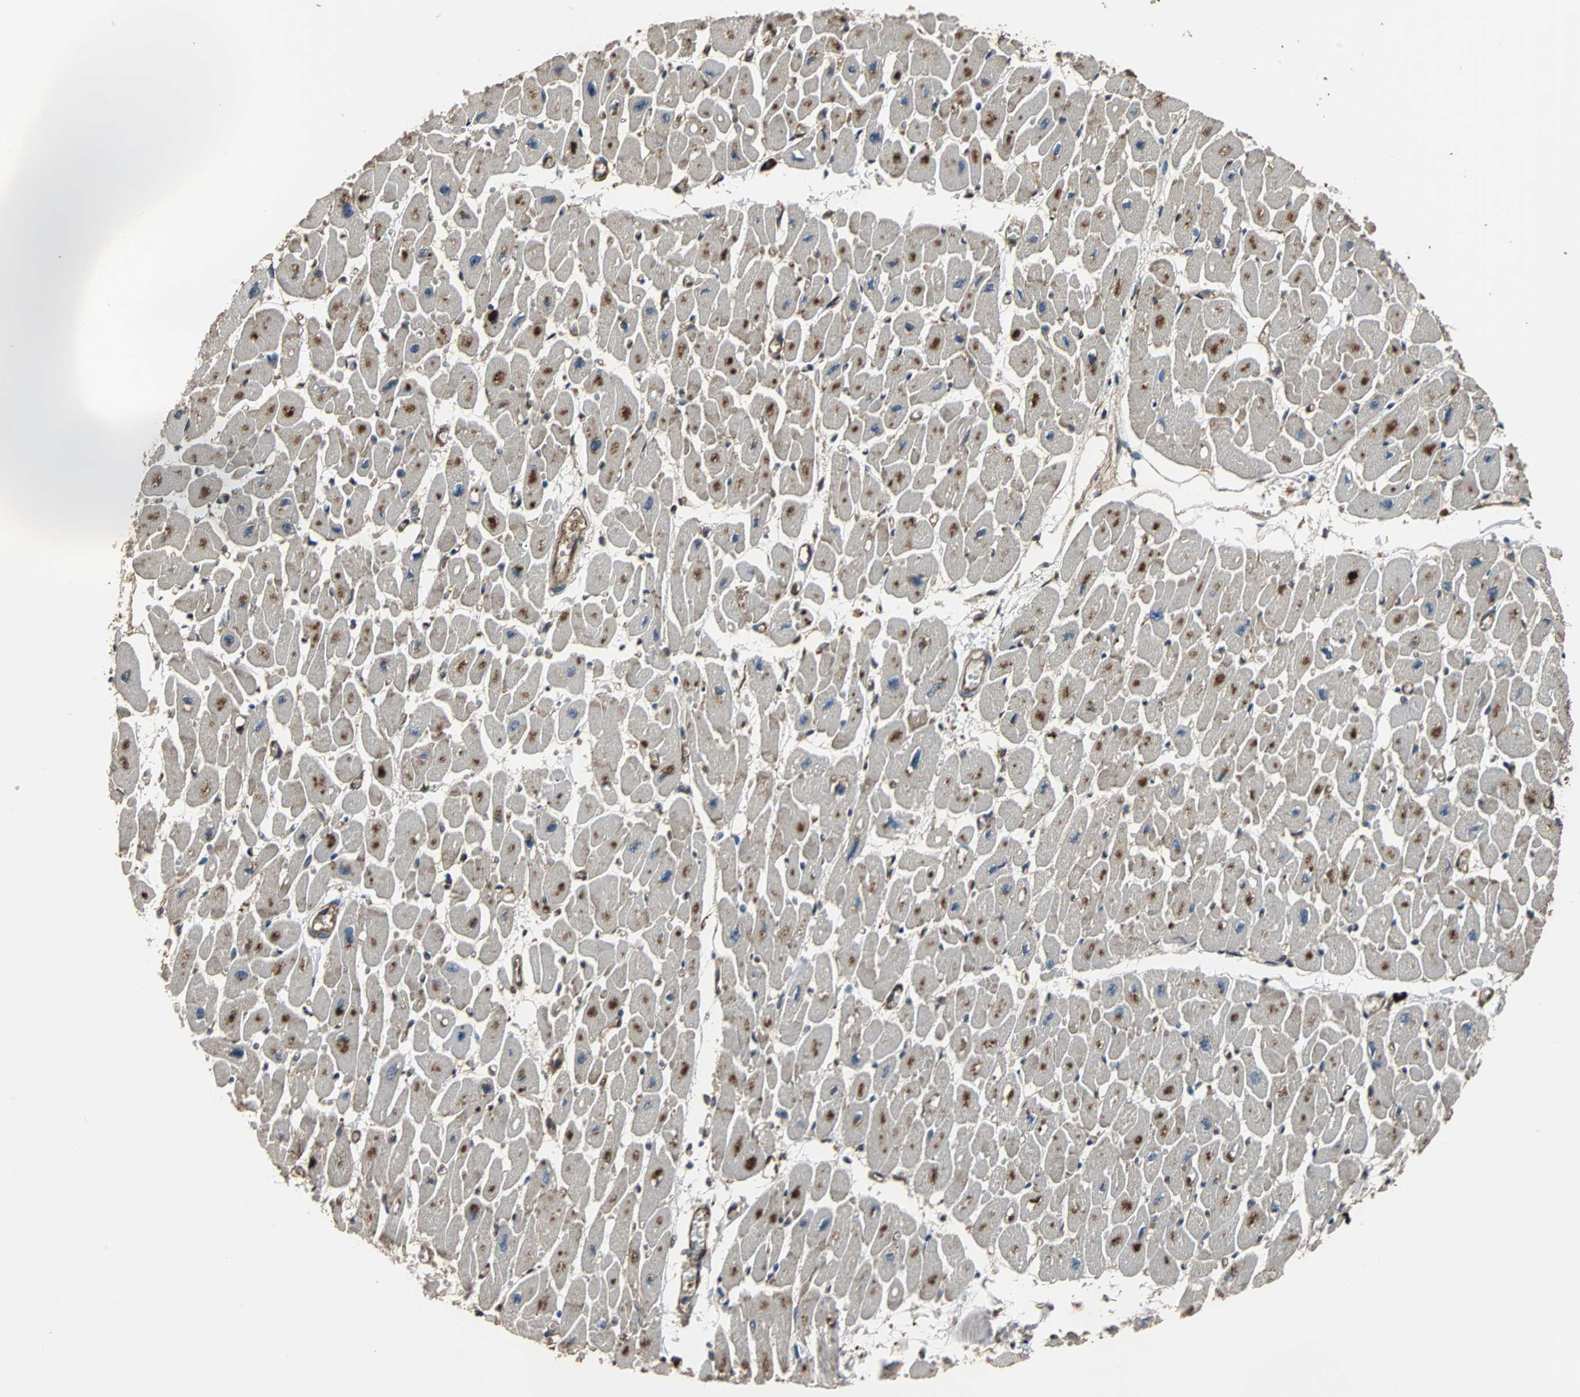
{"staining": {"intensity": "moderate", "quantity": "25%-75%", "location": "cytoplasmic/membranous"}, "tissue": "heart muscle", "cell_type": "Cardiomyocytes", "image_type": "normal", "snomed": [{"axis": "morphology", "description": "Normal tissue, NOS"}, {"axis": "topography", "description": "Heart"}], "caption": "DAB (3,3'-diaminobenzidine) immunohistochemical staining of normal human heart muscle demonstrates moderate cytoplasmic/membranous protein staining in about 25%-75% of cardiomyocytes. The protein of interest is stained brown, and the nuclei are stained in blue (DAB (3,3'-diaminobenzidine) IHC with brightfield microscopy, high magnification).", "gene": "NDRG1", "patient": {"sex": "female", "age": 54}}